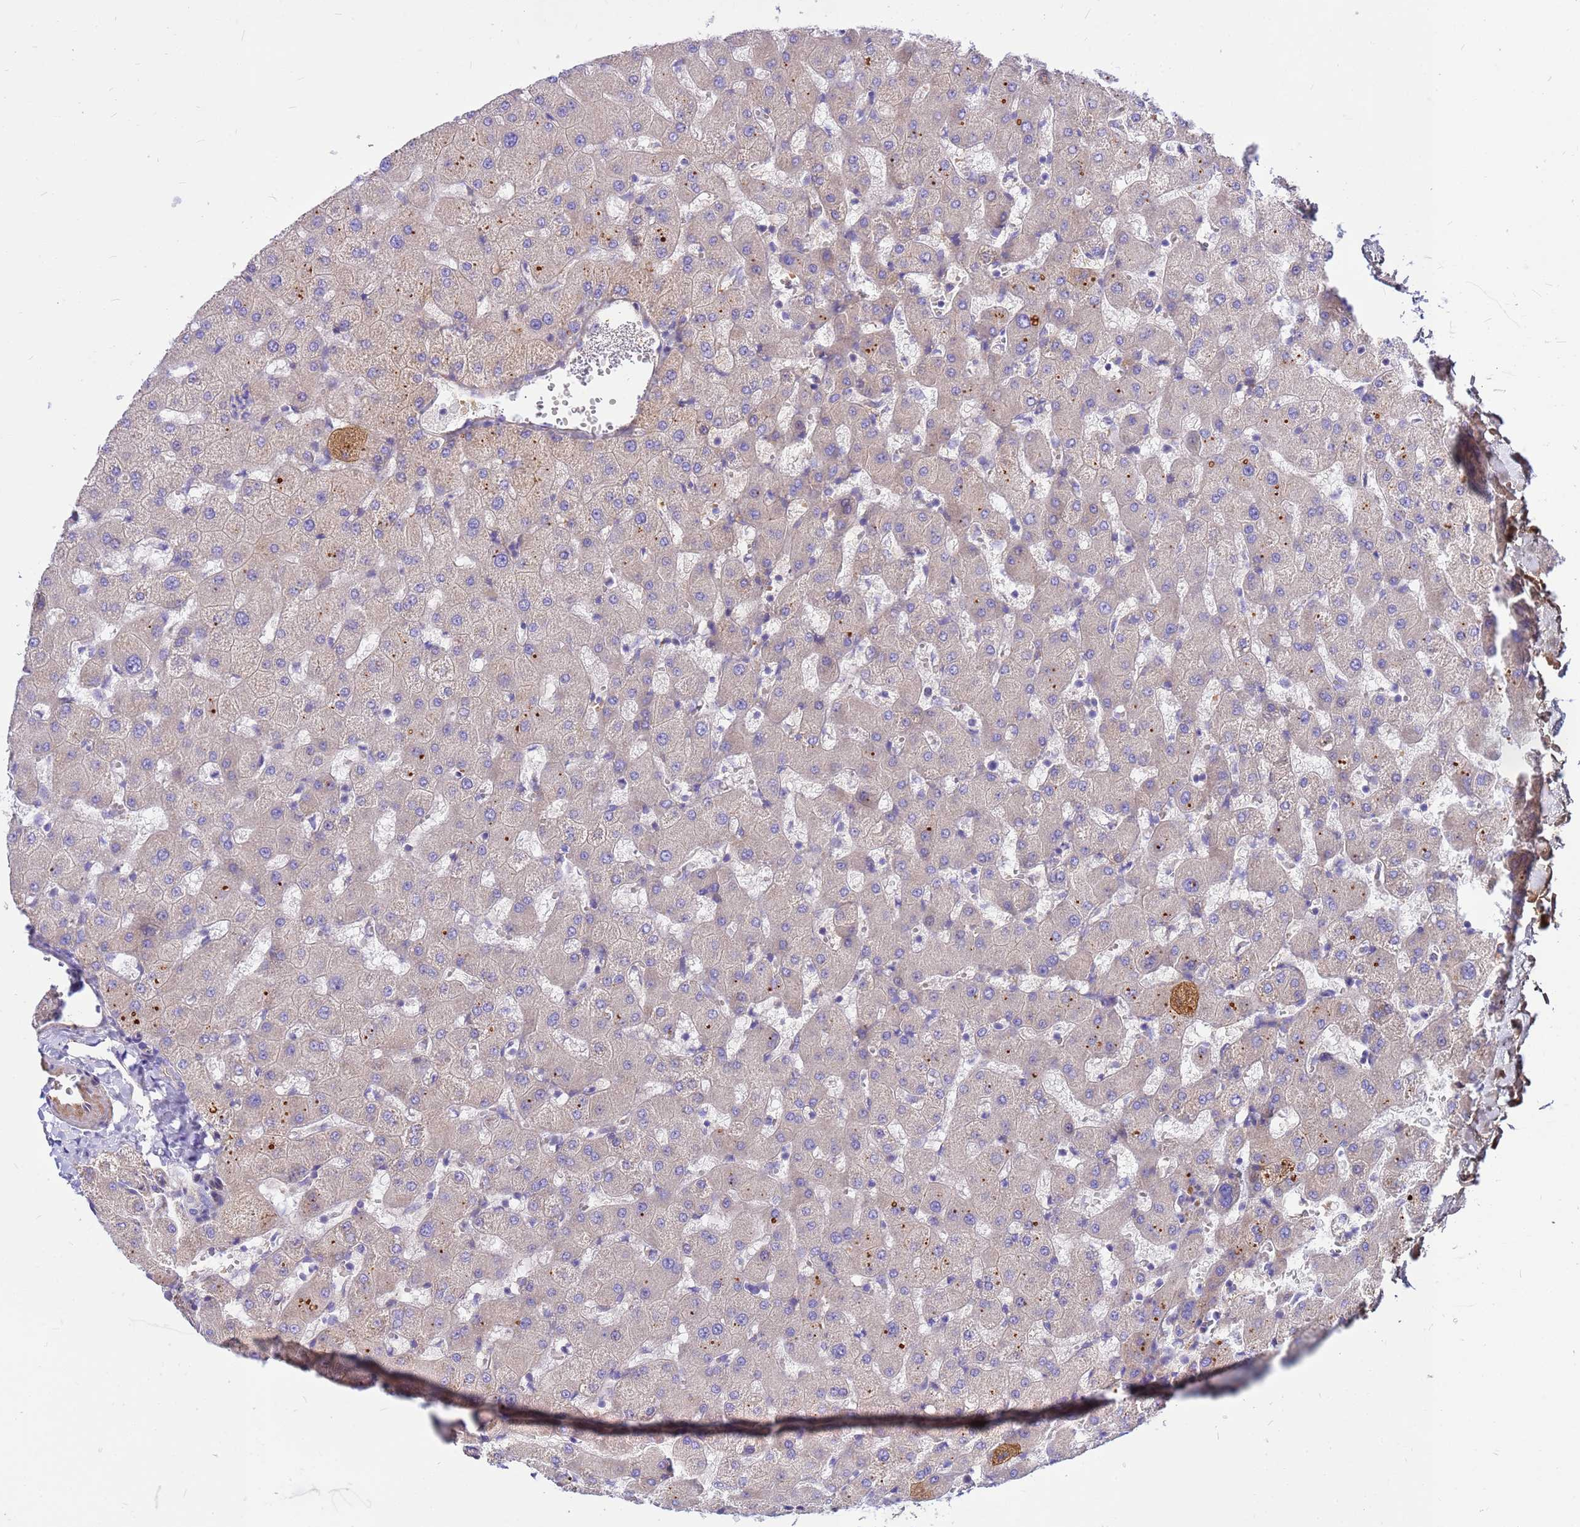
{"staining": {"intensity": "negative", "quantity": "none", "location": "none"}, "tissue": "liver", "cell_type": "Cholangiocytes", "image_type": "normal", "snomed": [{"axis": "morphology", "description": "Normal tissue, NOS"}, {"axis": "topography", "description": "Liver"}], "caption": "Immunohistochemistry (IHC) image of benign liver: human liver stained with DAB (3,3'-diaminobenzidine) reveals no significant protein staining in cholangiocytes. The staining was performed using DAB (3,3'-diaminobenzidine) to visualize the protein expression in brown, while the nuclei were stained in blue with hematoxylin (Magnification: 20x).", "gene": "CRHBP", "patient": {"sex": "female", "age": 63}}